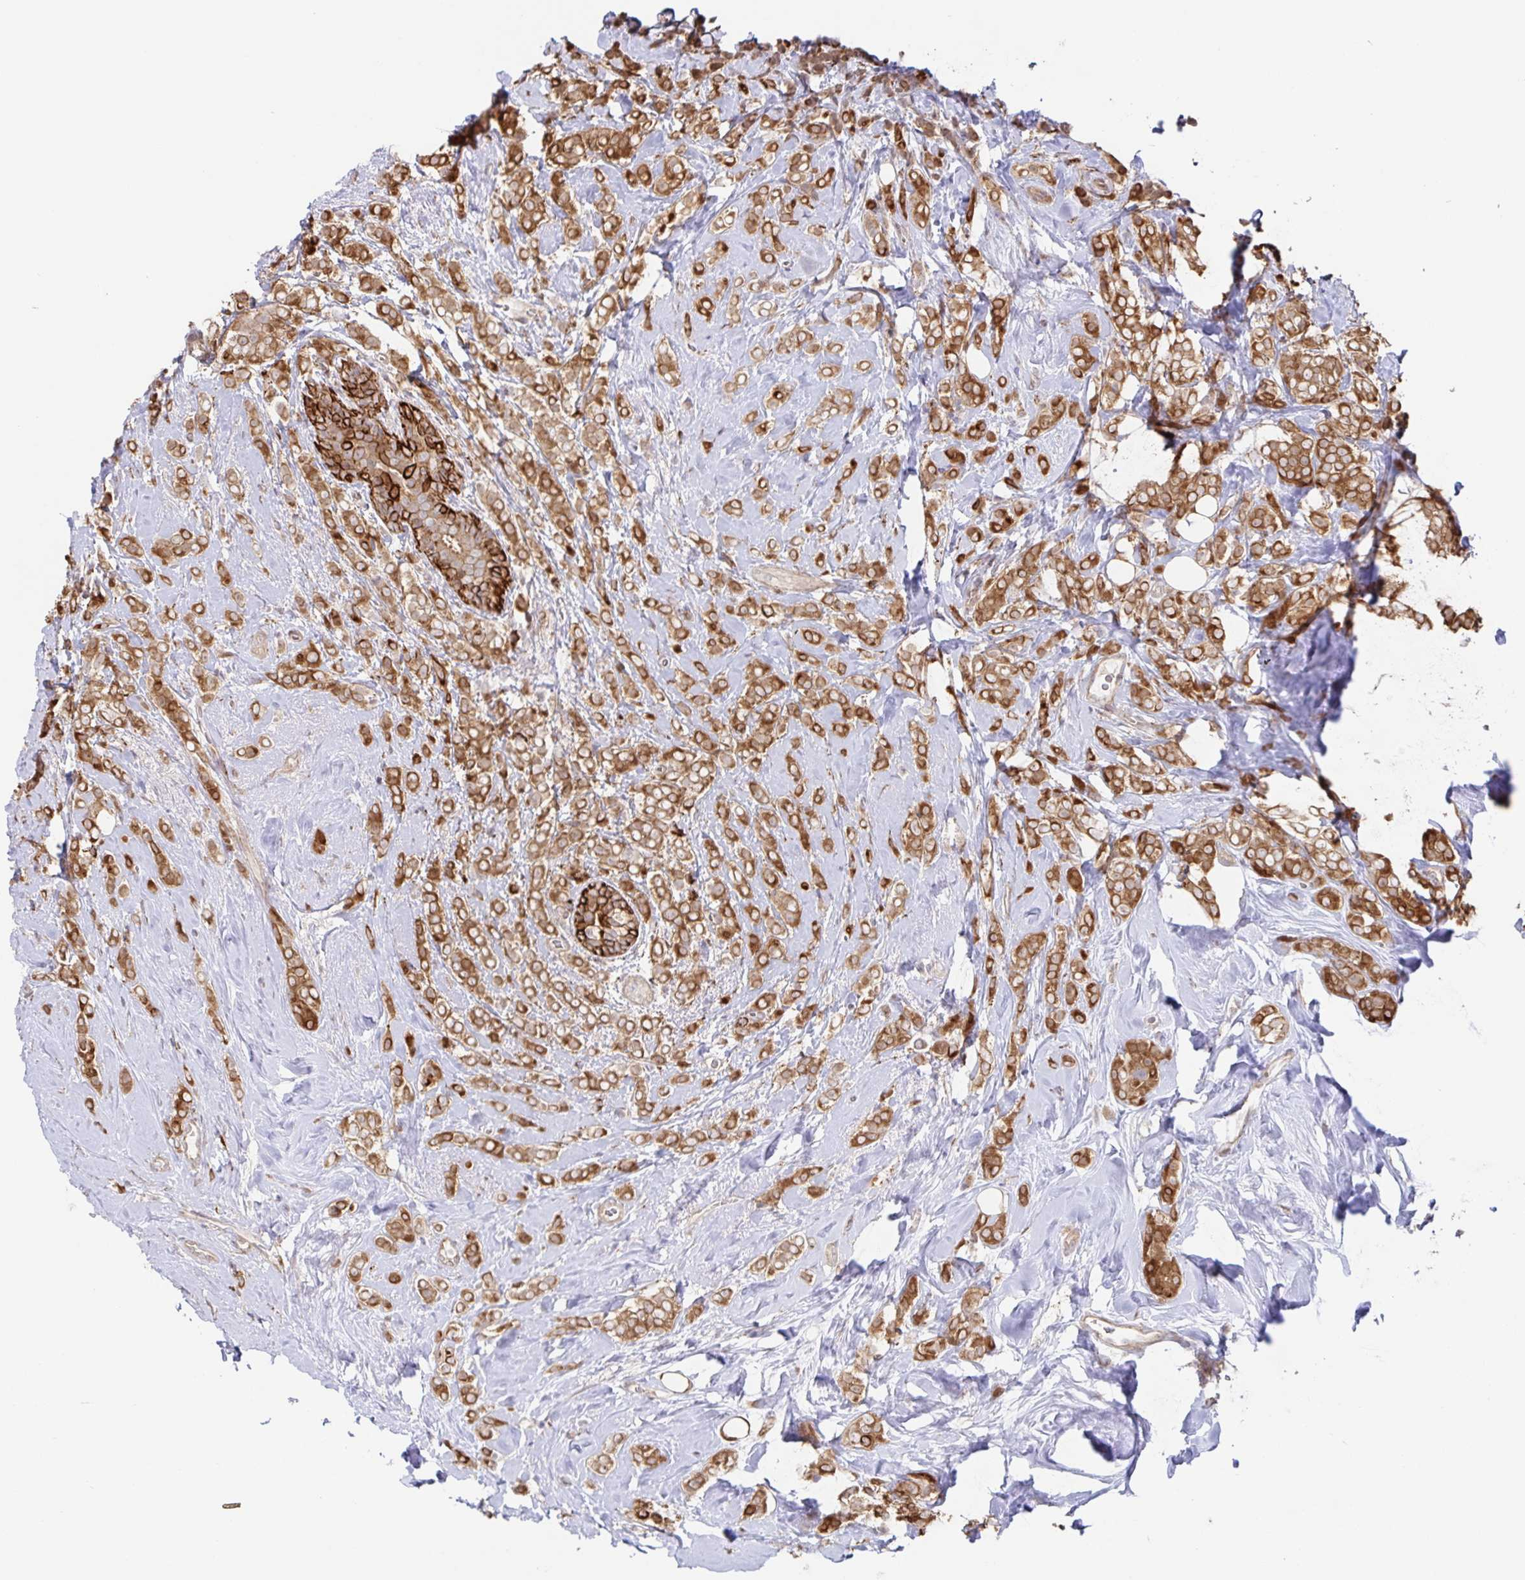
{"staining": {"intensity": "moderate", "quantity": ">75%", "location": "cytoplasmic/membranous"}, "tissue": "breast cancer", "cell_type": "Tumor cells", "image_type": "cancer", "snomed": [{"axis": "morphology", "description": "Lobular carcinoma"}, {"axis": "topography", "description": "Breast"}], "caption": "Protein expression by immunohistochemistry (IHC) demonstrates moderate cytoplasmic/membranous expression in about >75% of tumor cells in breast cancer (lobular carcinoma).", "gene": "AACS", "patient": {"sex": "female", "age": 49}}